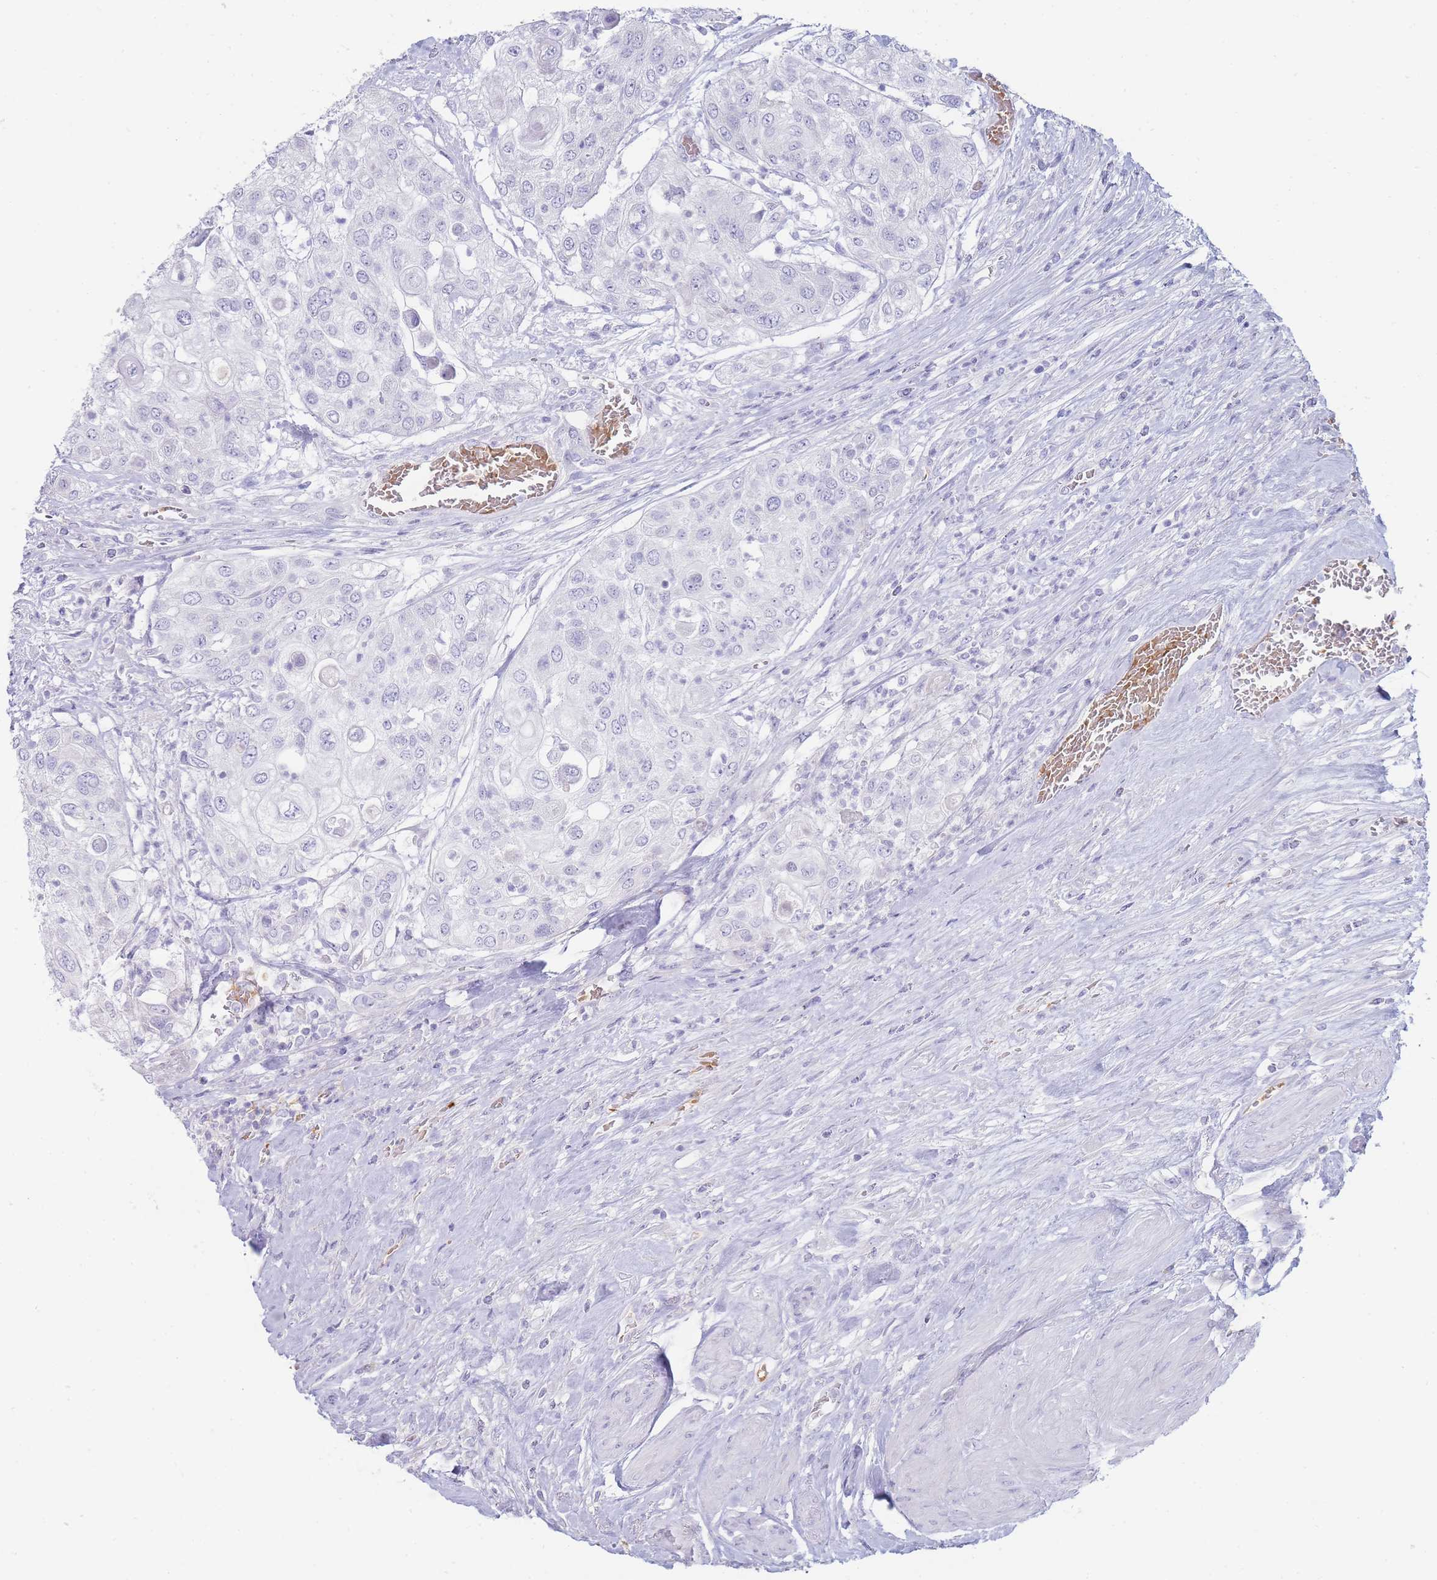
{"staining": {"intensity": "negative", "quantity": "none", "location": "none"}, "tissue": "urothelial cancer", "cell_type": "Tumor cells", "image_type": "cancer", "snomed": [{"axis": "morphology", "description": "Urothelial carcinoma, High grade"}, {"axis": "topography", "description": "Urinary bladder"}], "caption": "DAB (3,3'-diaminobenzidine) immunohistochemical staining of urothelial cancer reveals no significant expression in tumor cells.", "gene": "HBG2", "patient": {"sex": "female", "age": 79}}